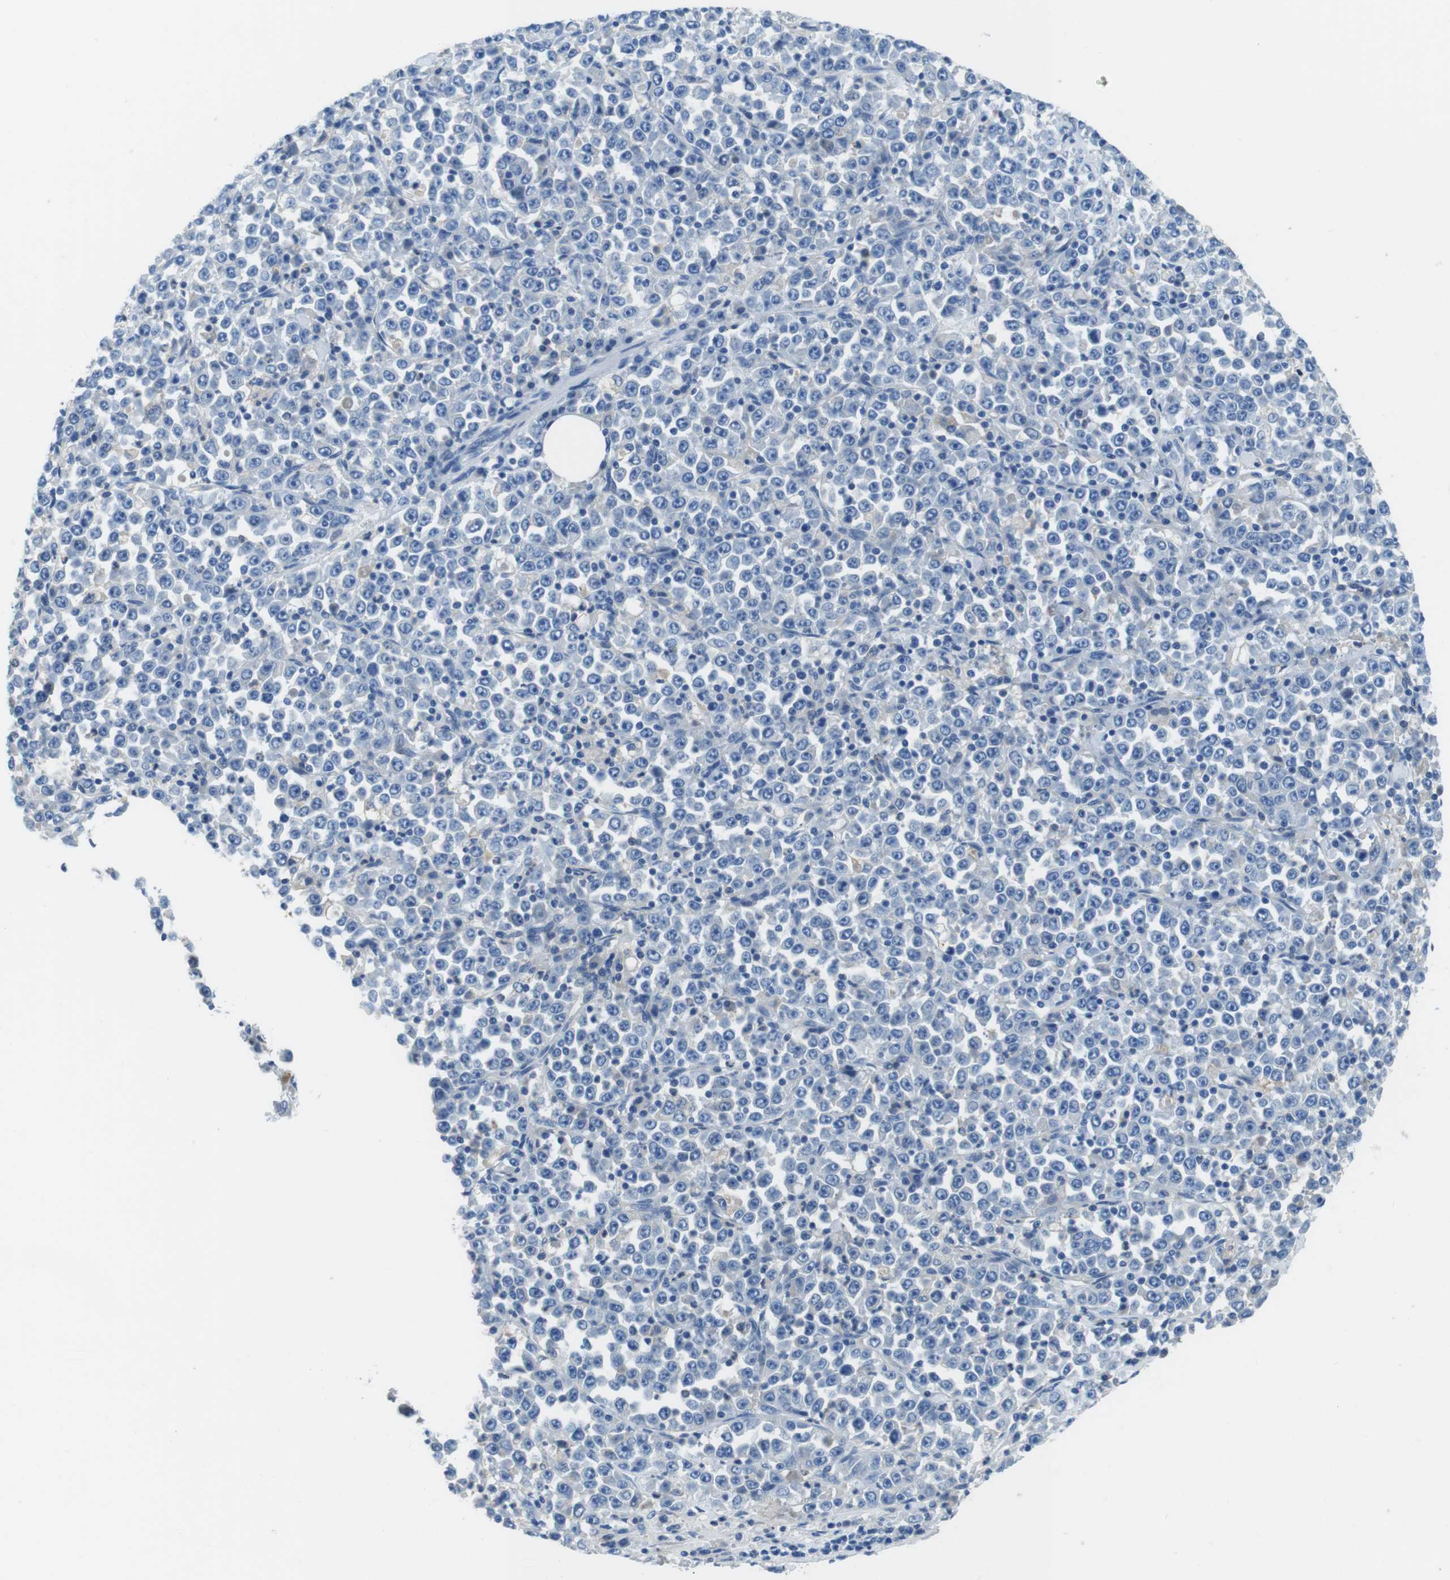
{"staining": {"intensity": "negative", "quantity": "none", "location": "none"}, "tissue": "stomach cancer", "cell_type": "Tumor cells", "image_type": "cancer", "snomed": [{"axis": "morphology", "description": "Normal tissue, NOS"}, {"axis": "morphology", "description": "Adenocarcinoma, NOS"}, {"axis": "topography", "description": "Stomach, upper"}, {"axis": "topography", "description": "Stomach"}], "caption": "This photomicrograph is of adenocarcinoma (stomach) stained with immunohistochemistry (IHC) to label a protein in brown with the nuclei are counter-stained blue. There is no expression in tumor cells. (Brightfield microscopy of DAB (3,3'-diaminobenzidine) IHC at high magnification).", "gene": "TMPRSS15", "patient": {"sex": "male", "age": 59}}